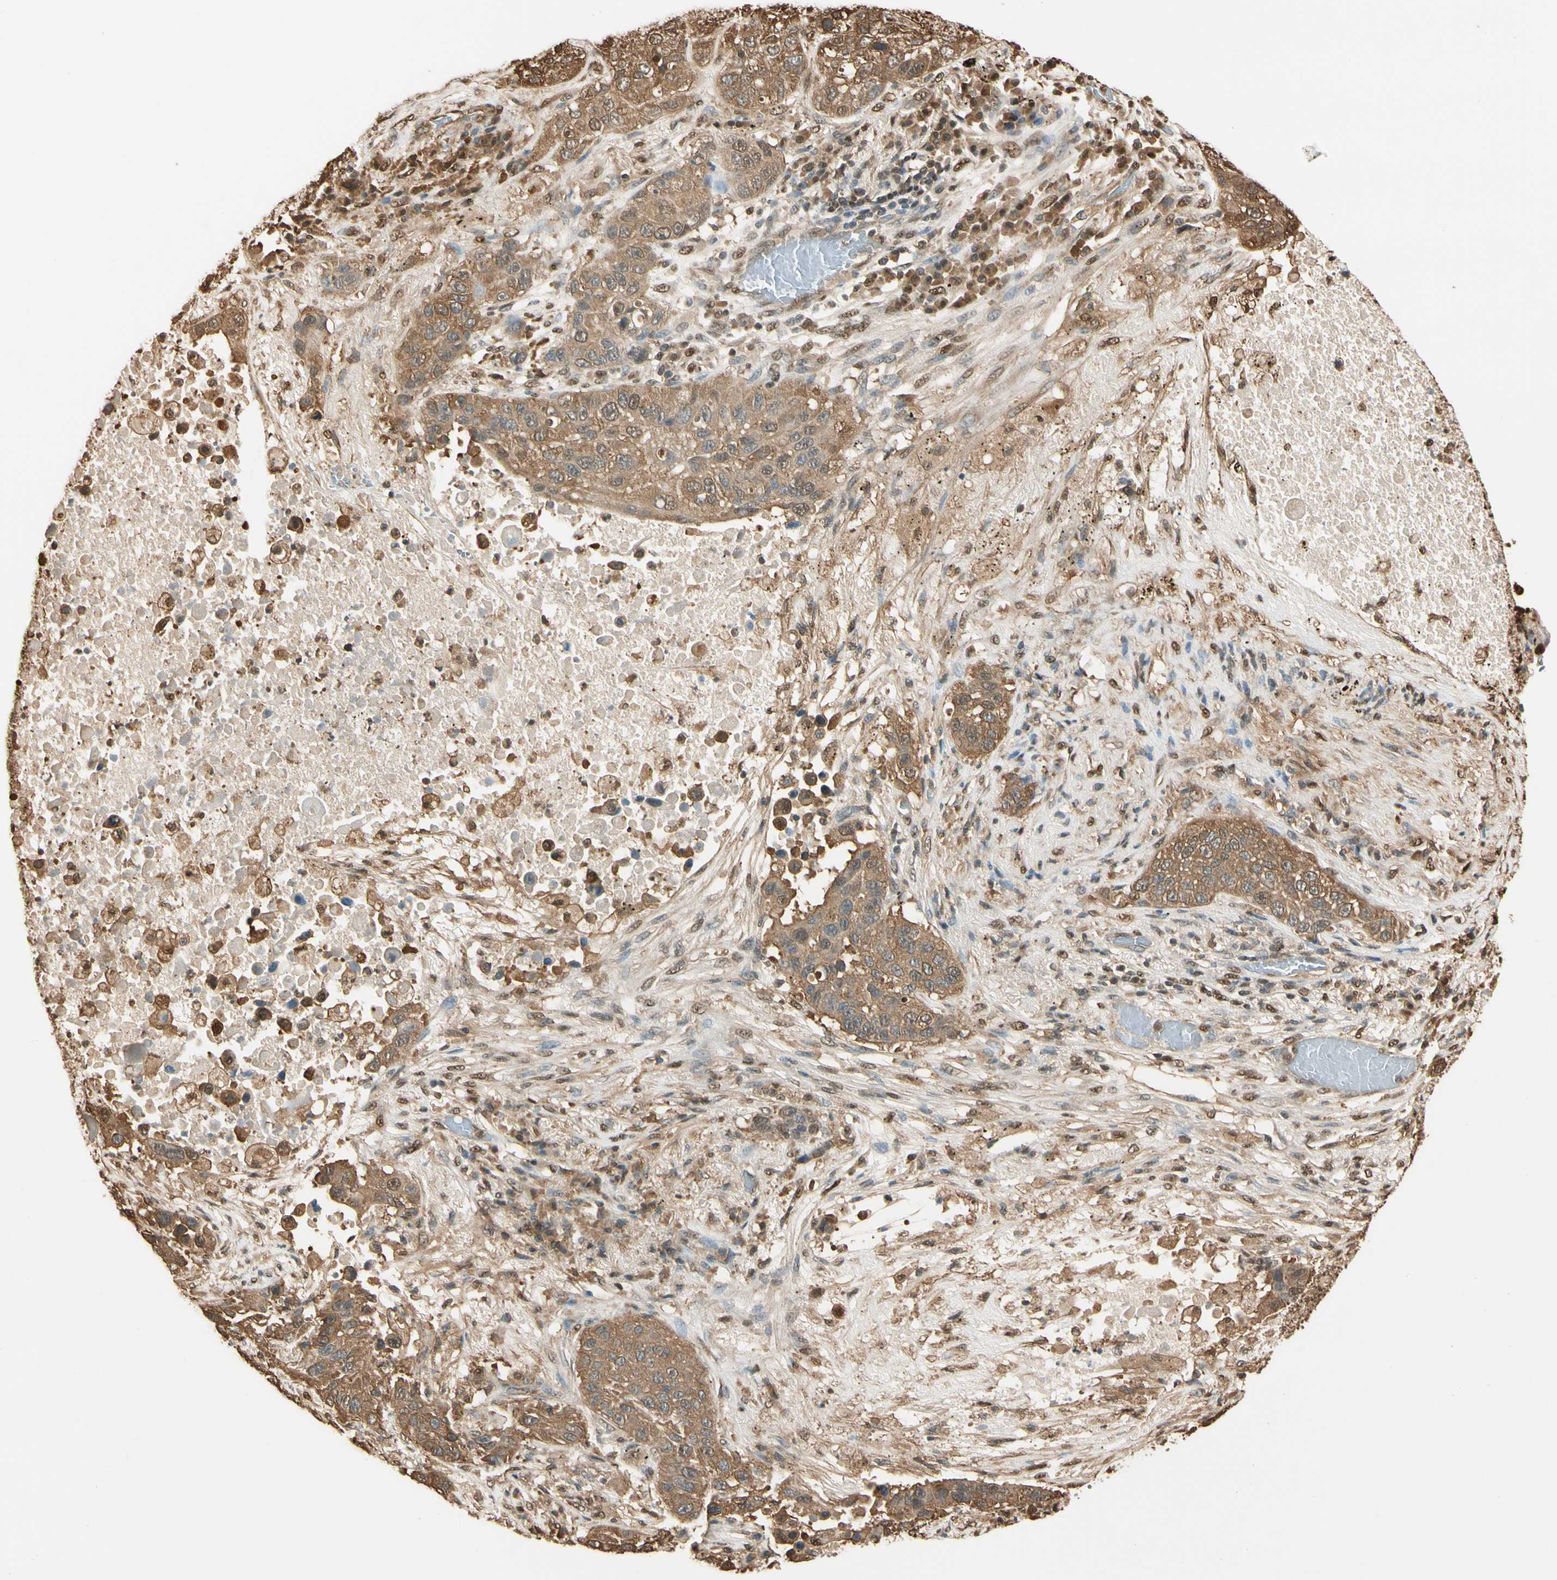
{"staining": {"intensity": "moderate", "quantity": ">75%", "location": "cytoplasmic/membranous"}, "tissue": "lung cancer", "cell_type": "Tumor cells", "image_type": "cancer", "snomed": [{"axis": "morphology", "description": "Squamous cell carcinoma, NOS"}, {"axis": "topography", "description": "Lung"}], "caption": "This photomicrograph reveals immunohistochemistry (IHC) staining of lung cancer (squamous cell carcinoma), with medium moderate cytoplasmic/membranous staining in approximately >75% of tumor cells.", "gene": "PNCK", "patient": {"sex": "male", "age": 57}}